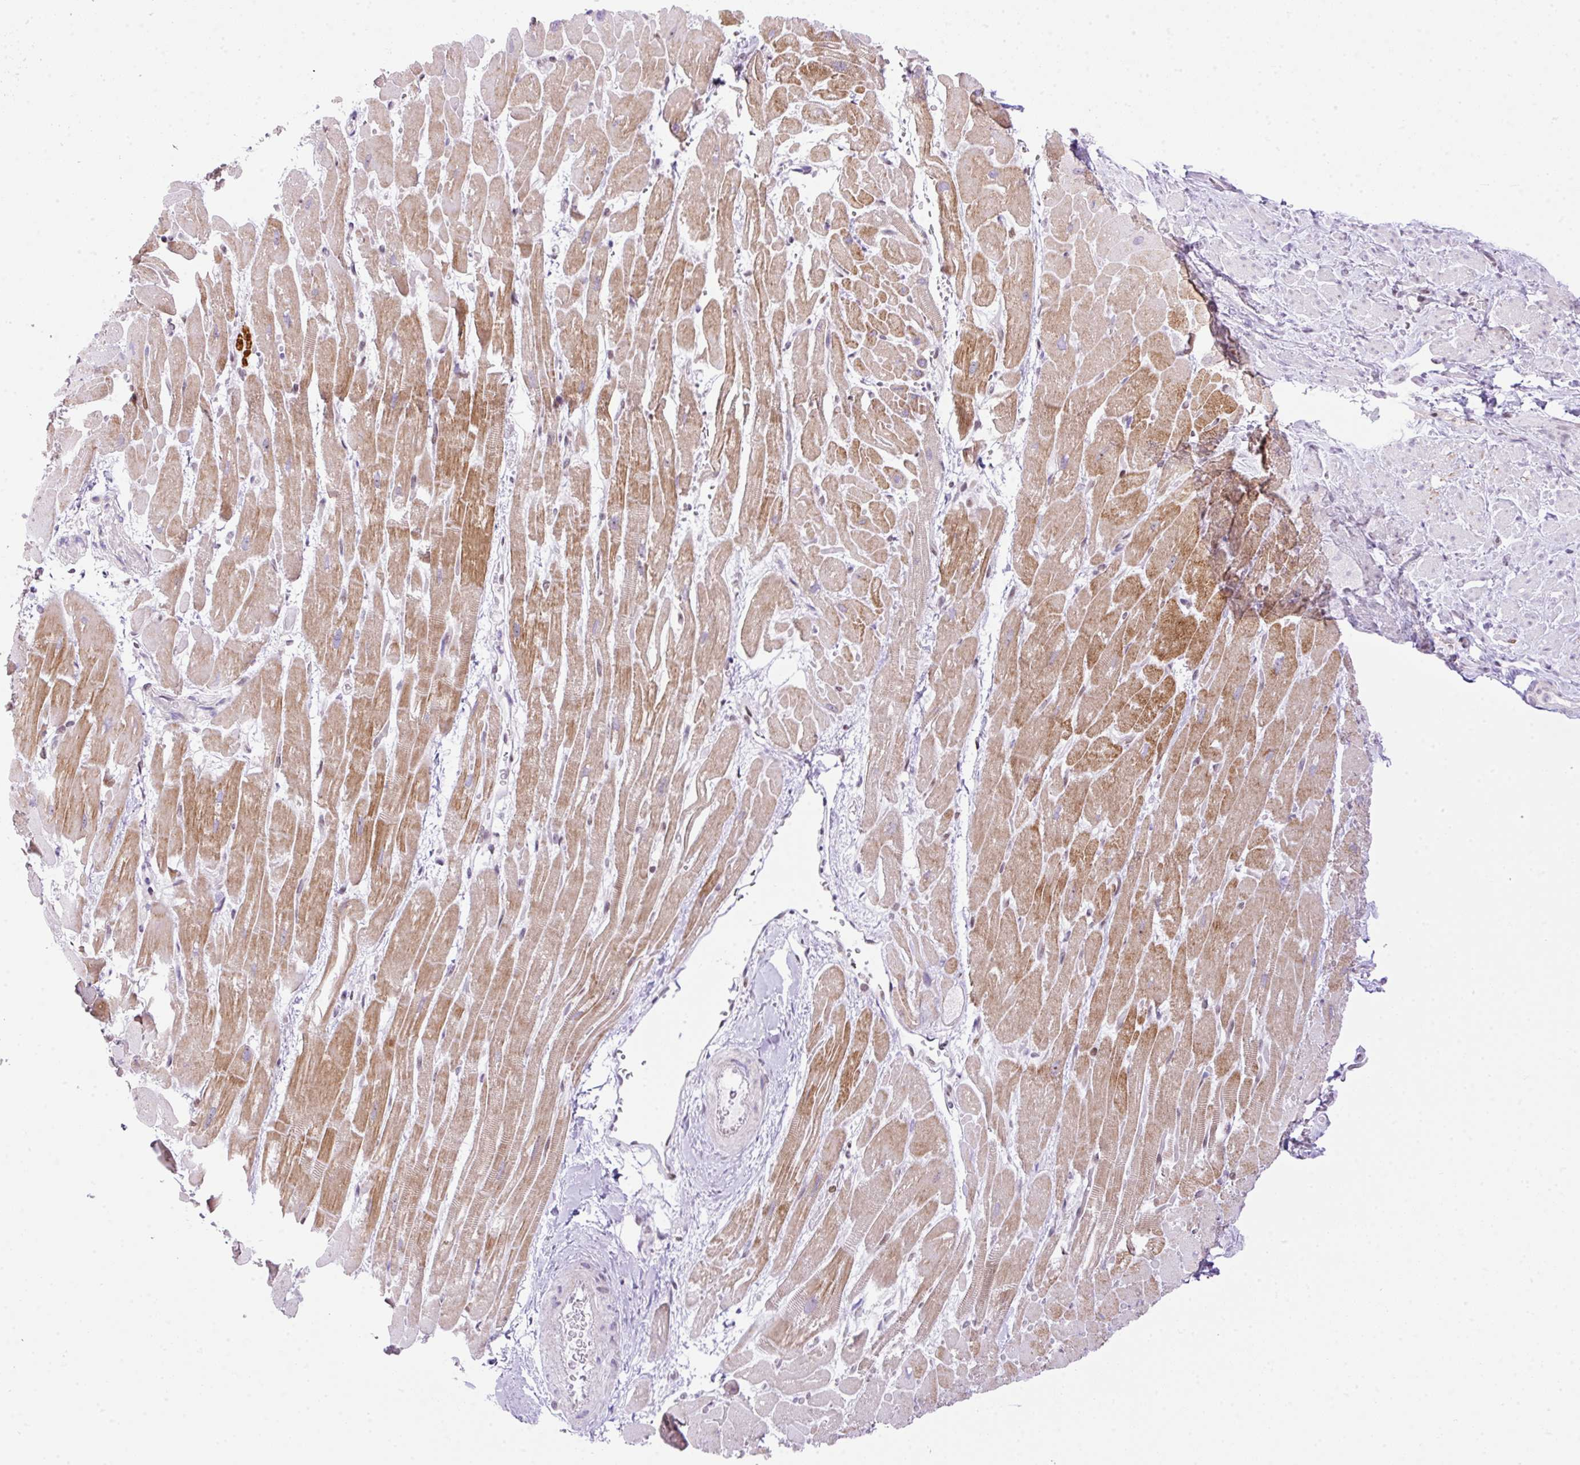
{"staining": {"intensity": "moderate", "quantity": "25%-75%", "location": "cytoplasmic/membranous"}, "tissue": "heart muscle", "cell_type": "Cardiomyocytes", "image_type": "normal", "snomed": [{"axis": "morphology", "description": "Normal tissue, NOS"}, {"axis": "topography", "description": "Heart"}], "caption": "DAB (3,3'-diaminobenzidine) immunohistochemical staining of normal human heart muscle shows moderate cytoplasmic/membranous protein expression in approximately 25%-75% of cardiomyocytes. (DAB (3,3'-diaminobenzidine) IHC with brightfield microscopy, high magnification).", "gene": "CCDC137", "patient": {"sex": "male", "age": 37}}